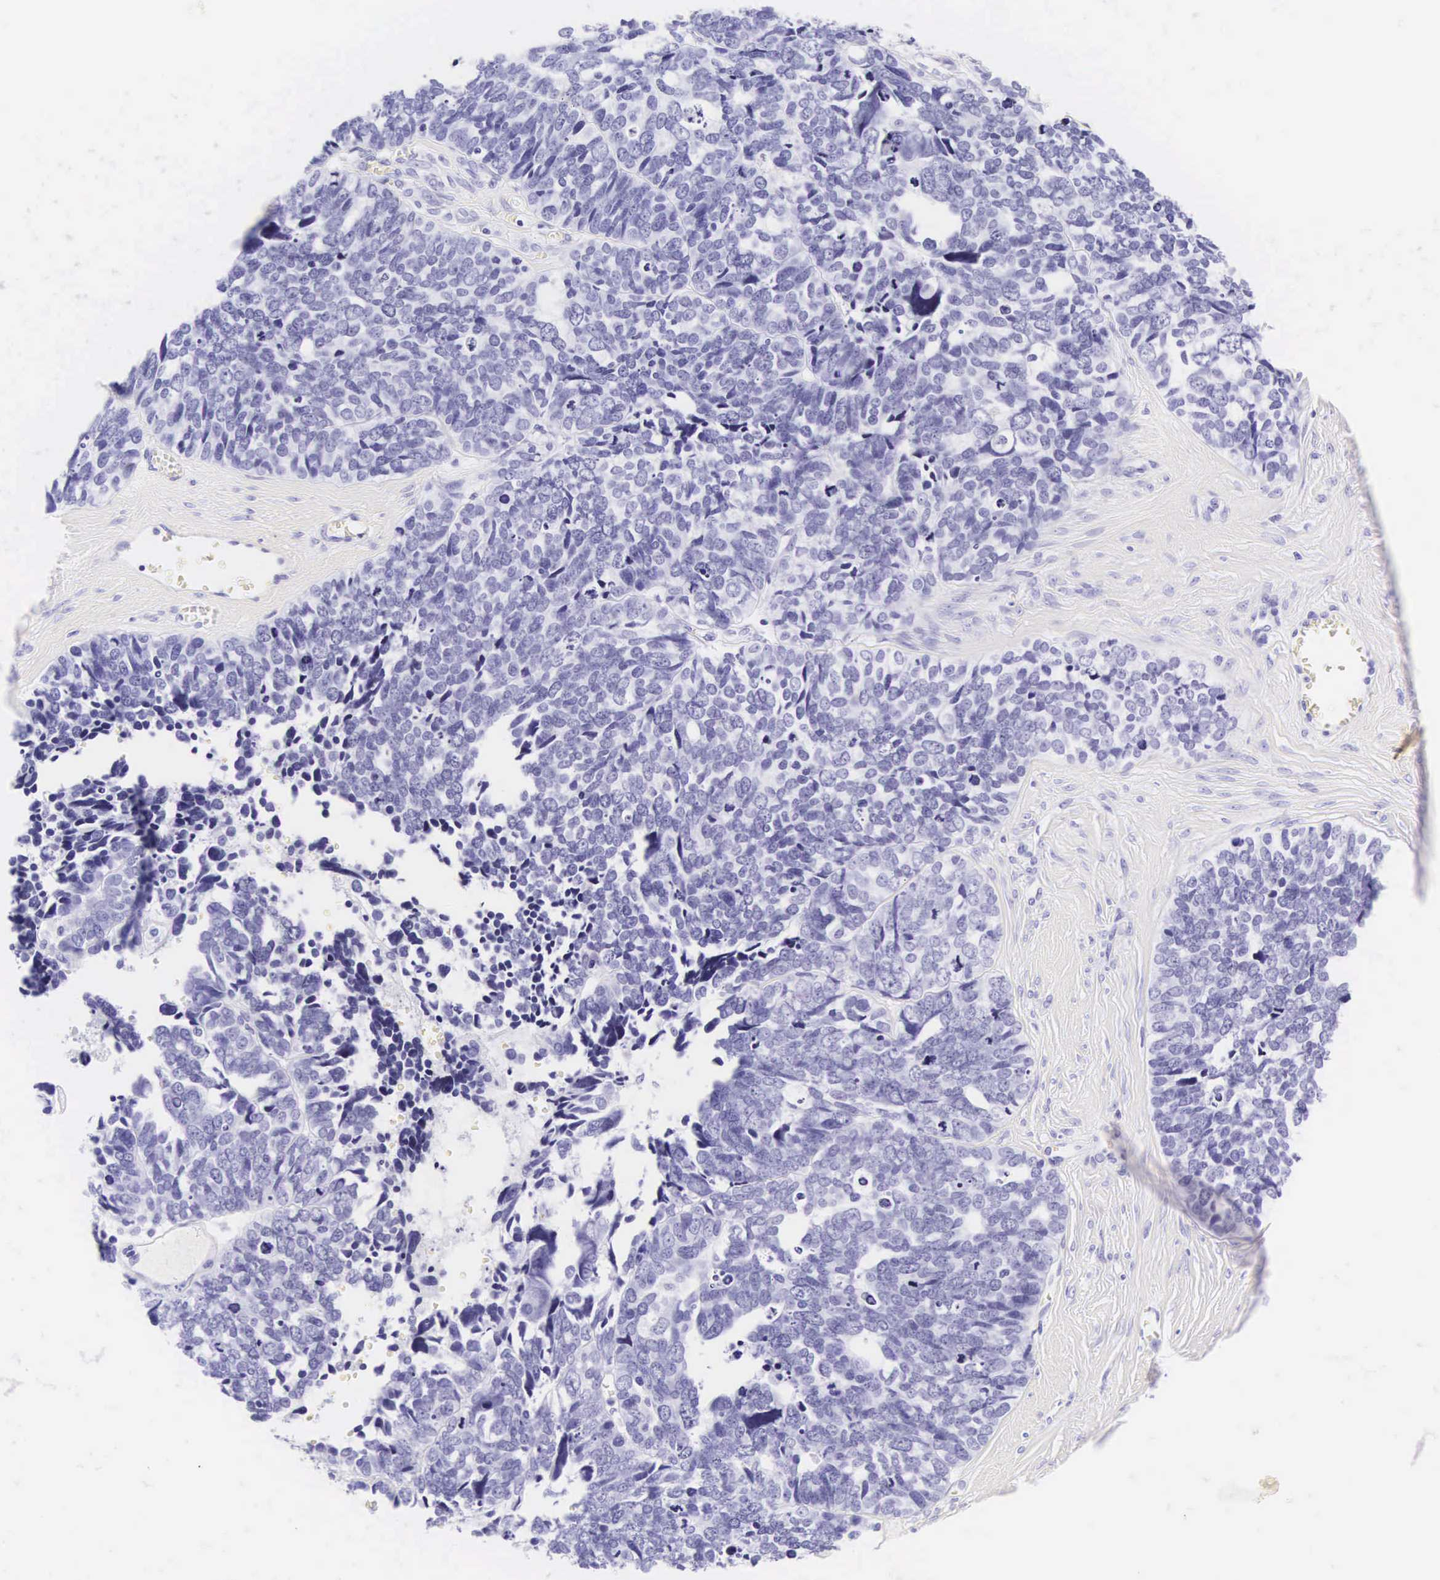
{"staining": {"intensity": "negative", "quantity": "none", "location": "none"}, "tissue": "ovarian cancer", "cell_type": "Tumor cells", "image_type": "cancer", "snomed": [{"axis": "morphology", "description": "Cystadenocarcinoma, serous, NOS"}, {"axis": "topography", "description": "Ovary"}], "caption": "Micrograph shows no significant protein positivity in tumor cells of ovarian cancer (serous cystadenocarcinoma). Brightfield microscopy of immunohistochemistry (IHC) stained with DAB (3,3'-diaminobenzidine) (brown) and hematoxylin (blue), captured at high magnification.", "gene": "CD1A", "patient": {"sex": "female", "age": 77}}